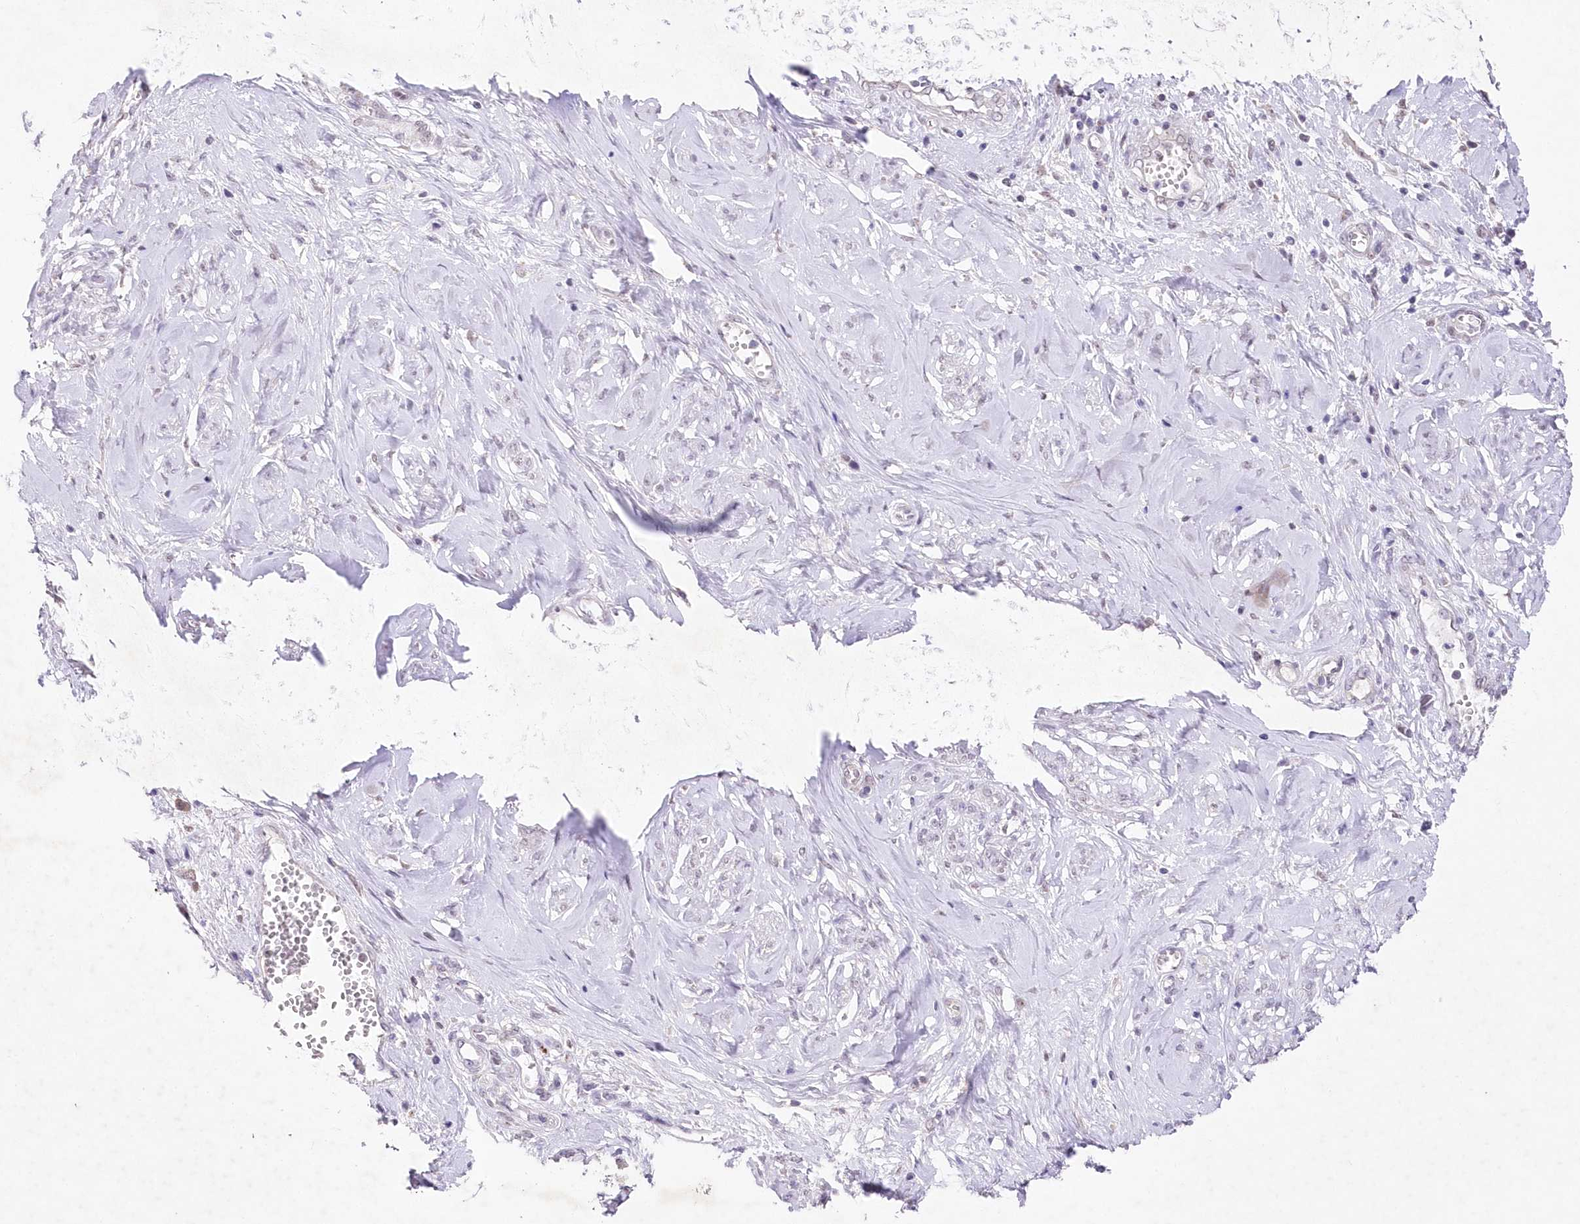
{"staining": {"intensity": "moderate", "quantity": "<25%", "location": "nuclear"}, "tissue": "cervical cancer", "cell_type": "Tumor cells", "image_type": "cancer", "snomed": [{"axis": "morphology", "description": "Adenocarcinoma, NOS"}, {"axis": "topography", "description": "Cervix"}], "caption": "Protein staining shows moderate nuclear positivity in about <25% of tumor cells in cervical cancer.", "gene": "RBM27", "patient": {"sex": "female", "age": 44}}